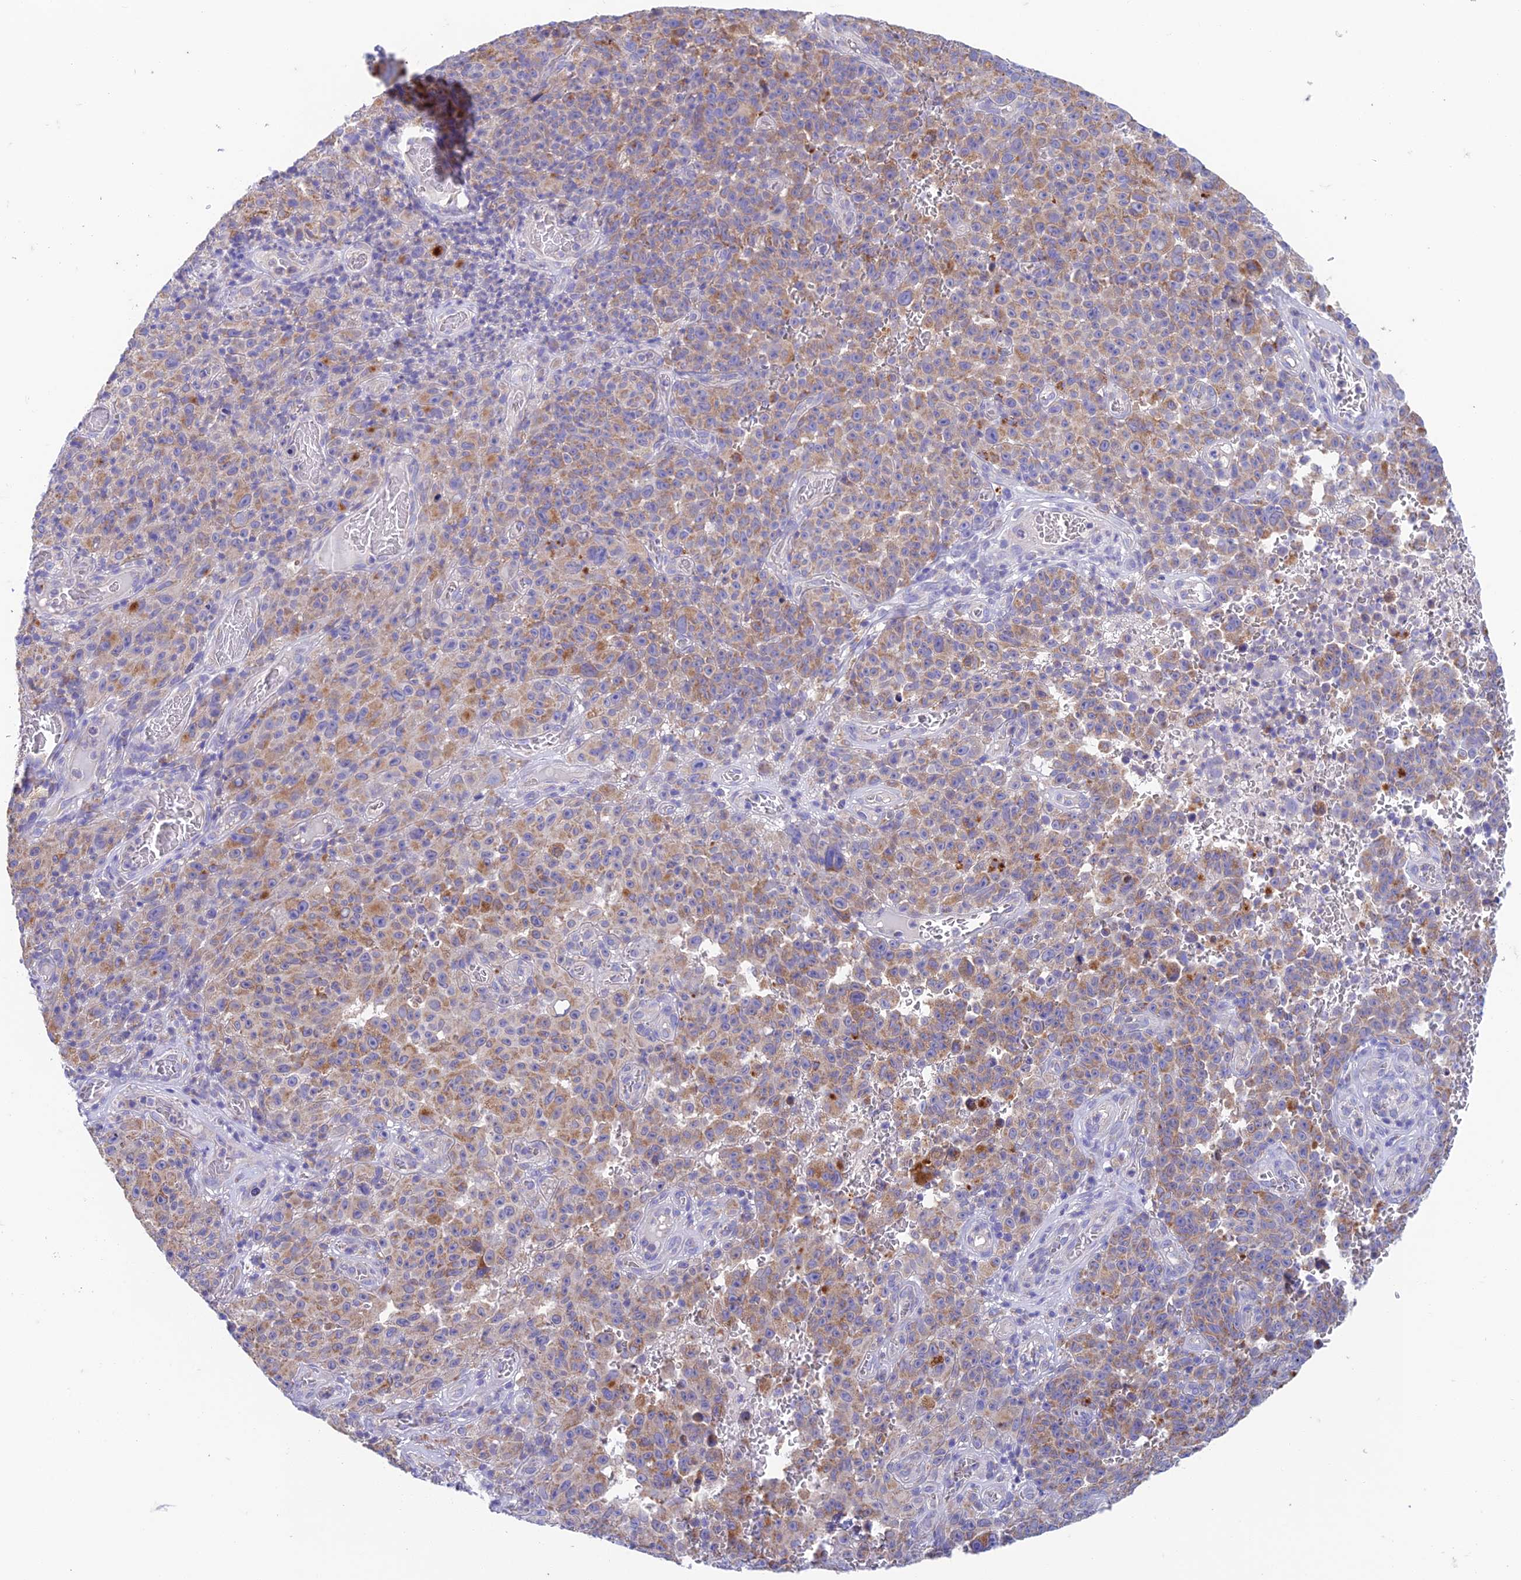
{"staining": {"intensity": "moderate", "quantity": "25%-75%", "location": "cytoplasmic/membranous"}, "tissue": "melanoma", "cell_type": "Tumor cells", "image_type": "cancer", "snomed": [{"axis": "morphology", "description": "Malignant melanoma, NOS"}, {"axis": "topography", "description": "Skin"}], "caption": "Malignant melanoma stained for a protein (brown) shows moderate cytoplasmic/membranous positive staining in approximately 25%-75% of tumor cells.", "gene": "ZNF181", "patient": {"sex": "female", "age": 82}}